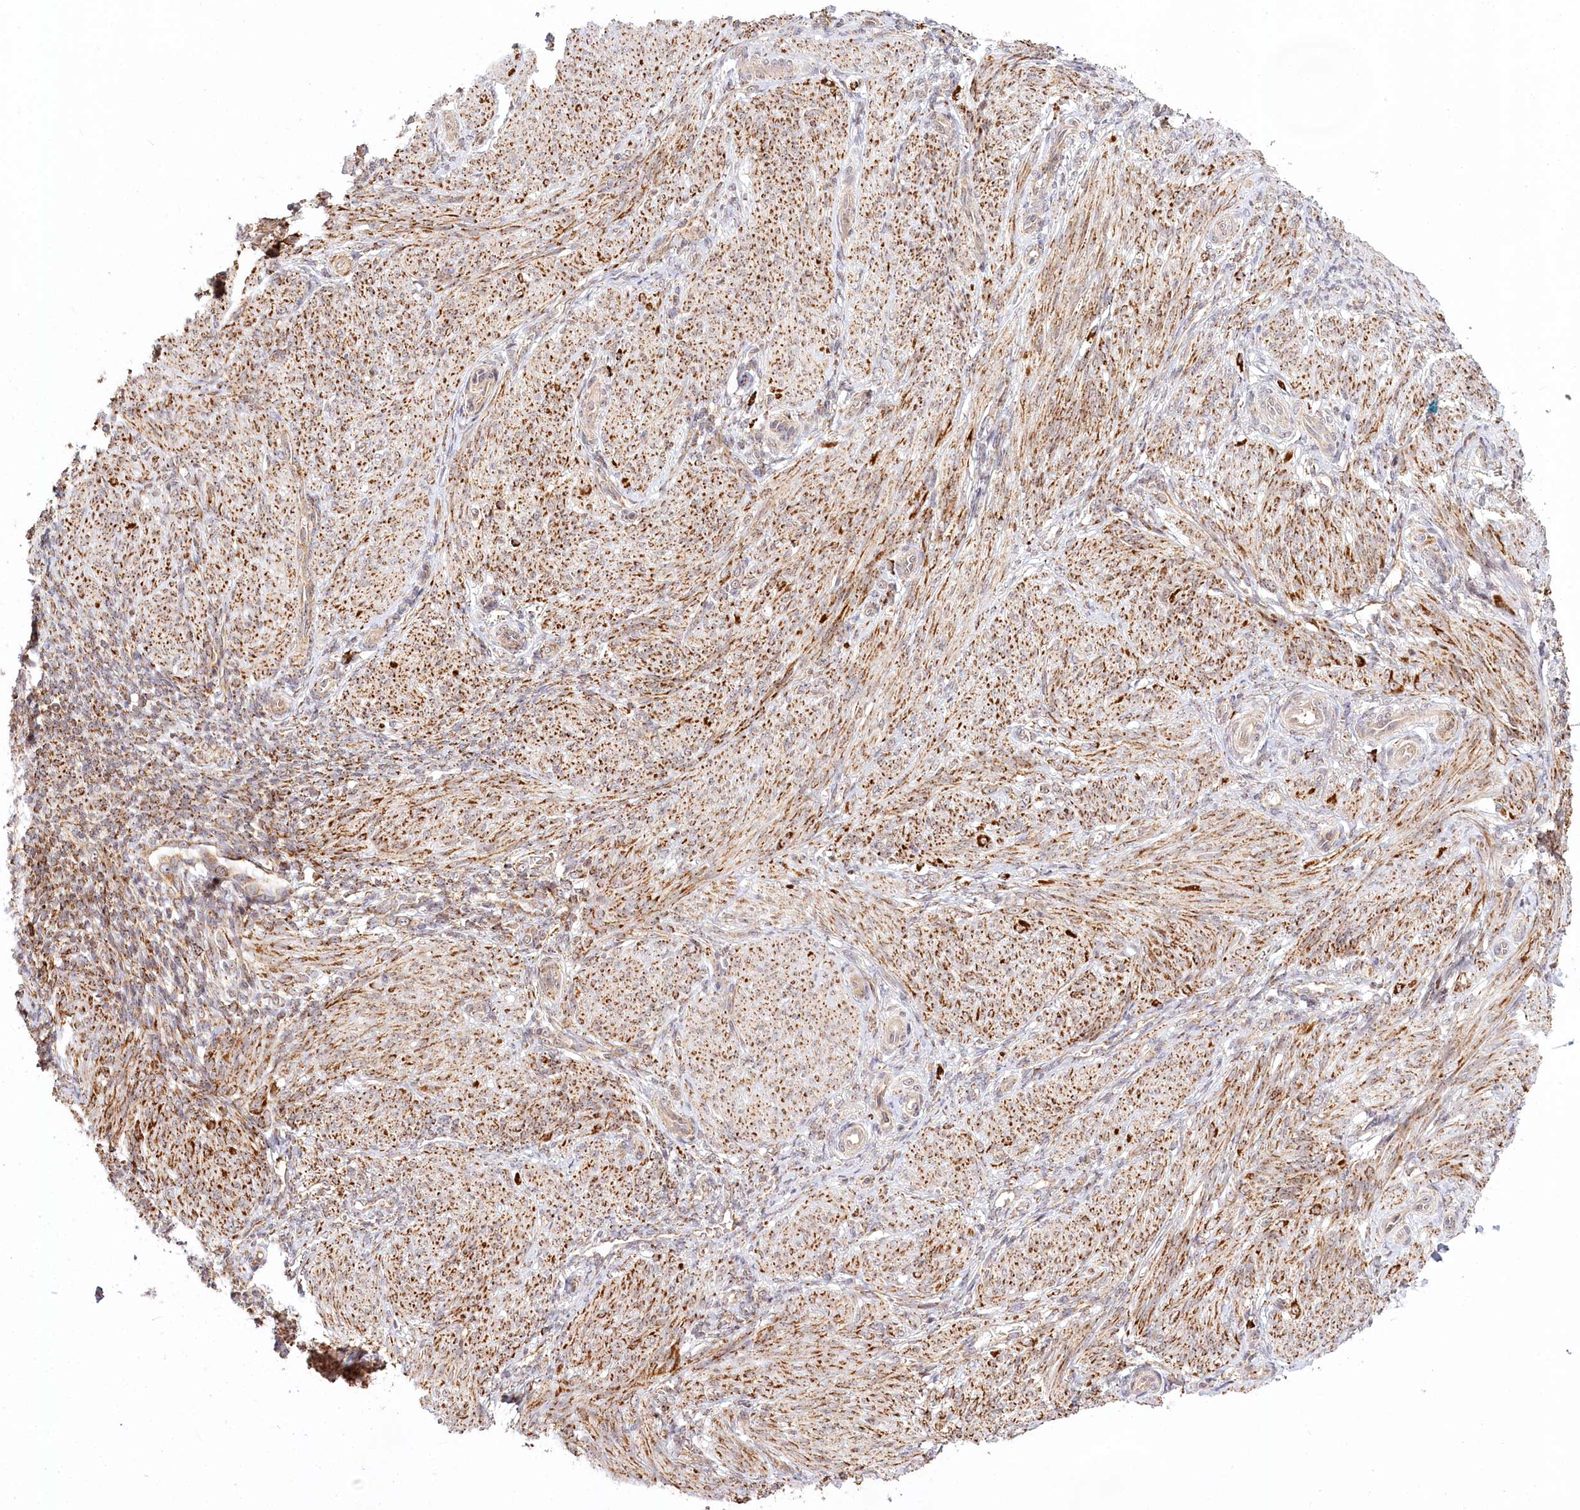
{"staining": {"intensity": "moderate", "quantity": ">75%", "location": "cytoplasmic/membranous"}, "tissue": "smooth muscle", "cell_type": "Smooth muscle cells", "image_type": "normal", "snomed": [{"axis": "morphology", "description": "Normal tissue, NOS"}, {"axis": "topography", "description": "Smooth muscle"}], "caption": "Human smooth muscle stained for a protein (brown) displays moderate cytoplasmic/membranous positive expression in approximately >75% of smooth muscle cells.", "gene": "RTN4IP1", "patient": {"sex": "female", "age": 39}}